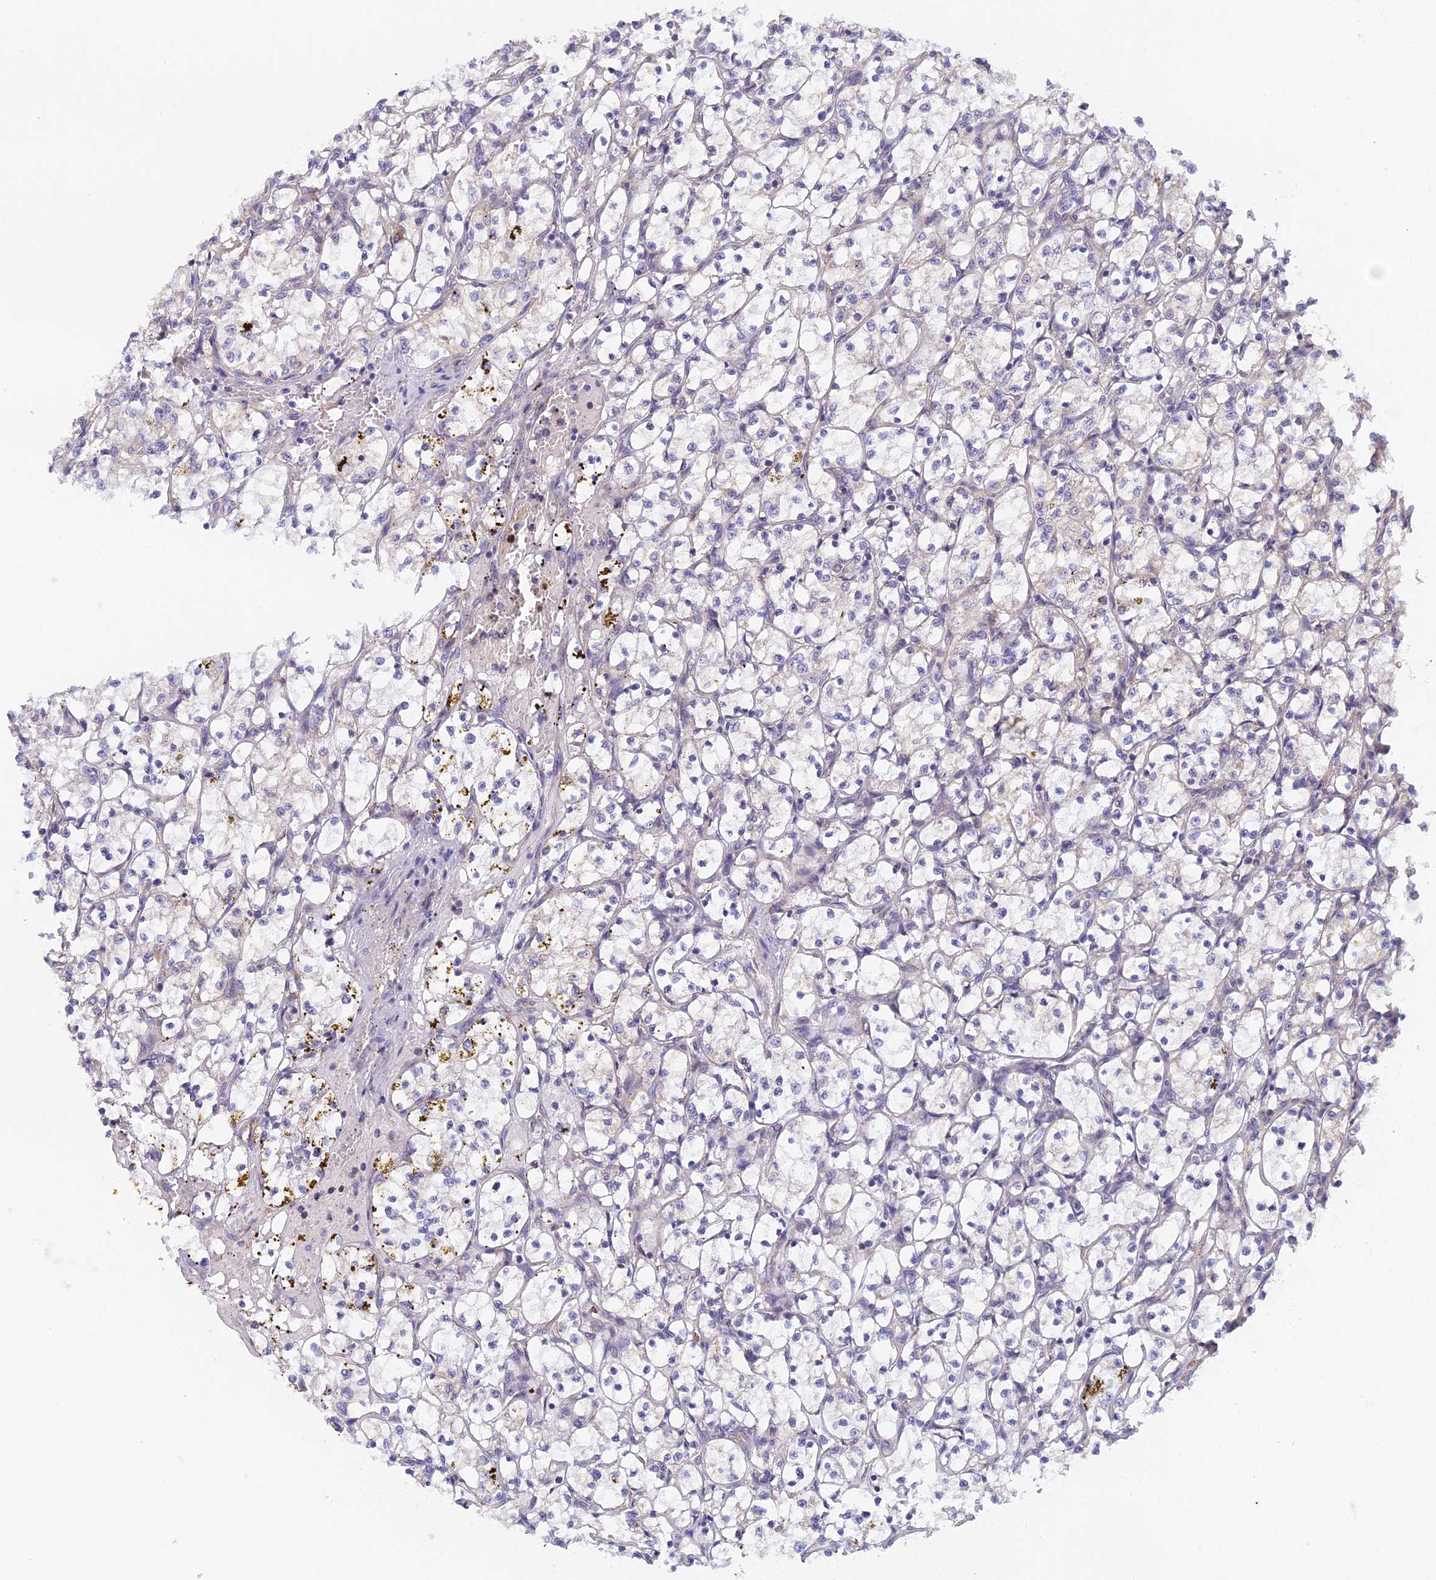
{"staining": {"intensity": "negative", "quantity": "none", "location": "none"}, "tissue": "renal cancer", "cell_type": "Tumor cells", "image_type": "cancer", "snomed": [{"axis": "morphology", "description": "Adenocarcinoma, NOS"}, {"axis": "topography", "description": "Kidney"}], "caption": "A high-resolution micrograph shows IHC staining of renal cancer, which exhibits no significant staining in tumor cells. (DAB immunohistochemistry, high magnification).", "gene": "DDX51", "patient": {"sex": "female", "age": 69}}